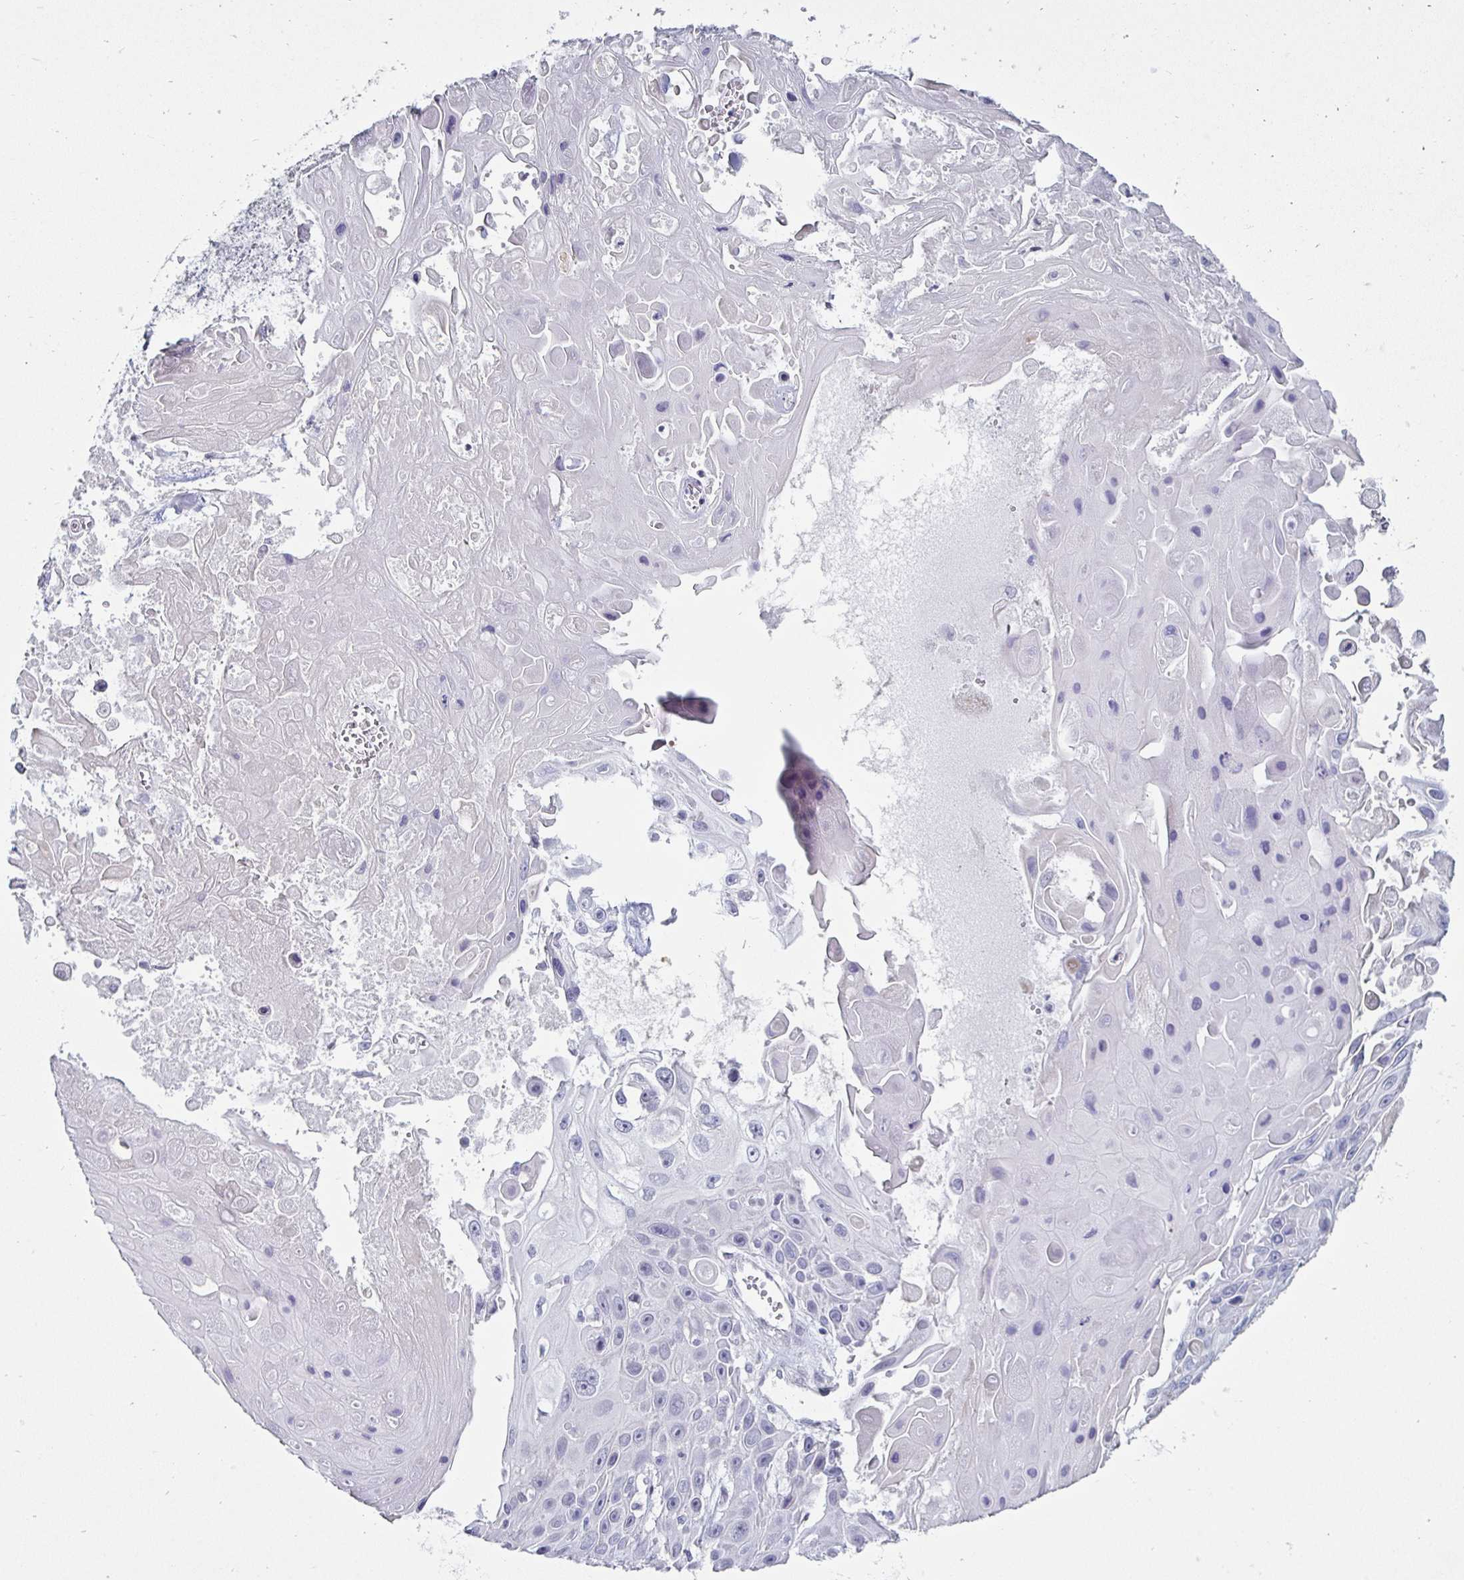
{"staining": {"intensity": "negative", "quantity": "none", "location": "none"}, "tissue": "skin cancer", "cell_type": "Tumor cells", "image_type": "cancer", "snomed": [{"axis": "morphology", "description": "Squamous cell carcinoma, NOS"}, {"axis": "topography", "description": "Skin"}], "caption": "This is an immunohistochemistry image of skin cancer. There is no positivity in tumor cells.", "gene": "OOSP2", "patient": {"sex": "male", "age": 82}}